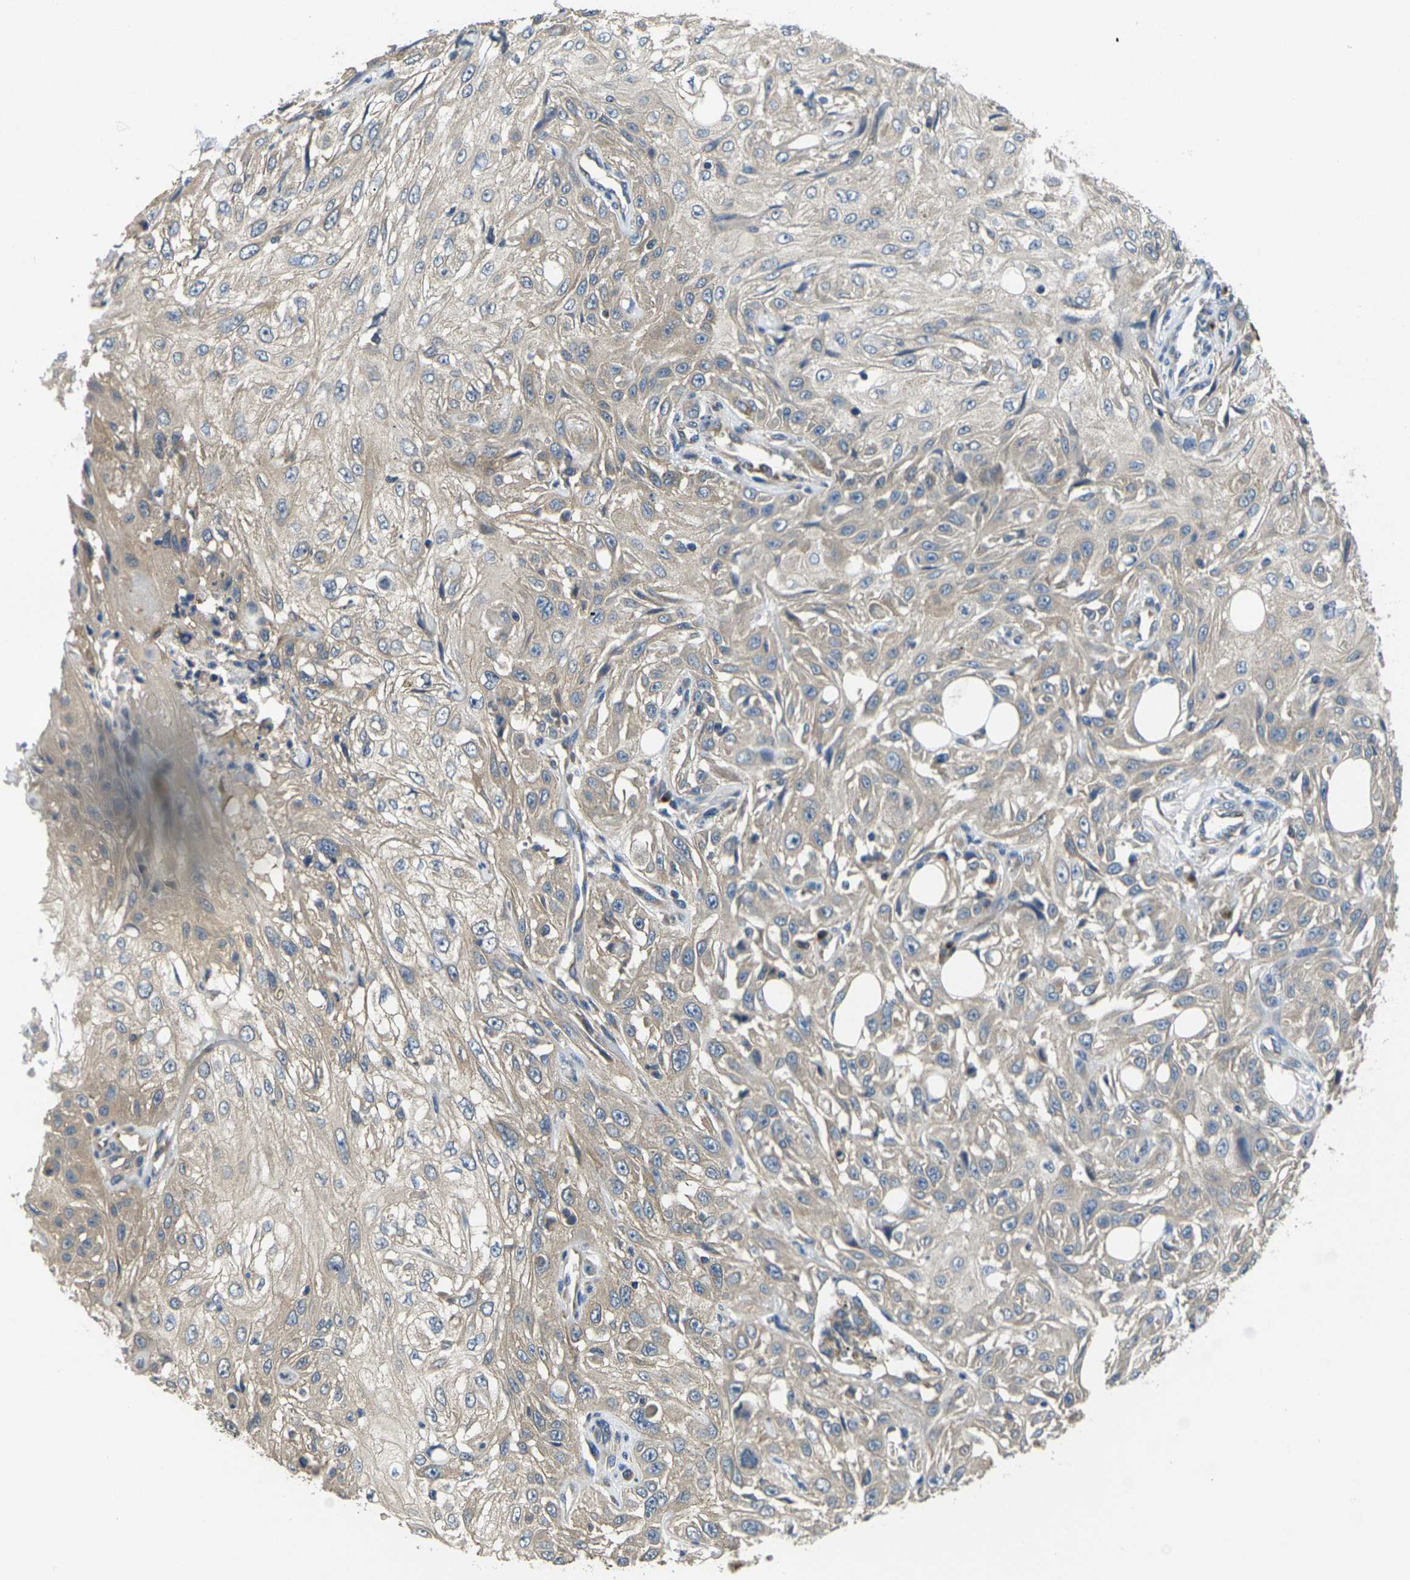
{"staining": {"intensity": "weak", "quantity": "<25%", "location": "cytoplasmic/membranous"}, "tissue": "skin cancer", "cell_type": "Tumor cells", "image_type": "cancer", "snomed": [{"axis": "morphology", "description": "Squamous cell carcinoma, NOS"}, {"axis": "topography", "description": "Skin"}], "caption": "Human skin cancer stained for a protein using immunohistochemistry (IHC) demonstrates no positivity in tumor cells.", "gene": "TMCC2", "patient": {"sex": "male", "age": 75}}